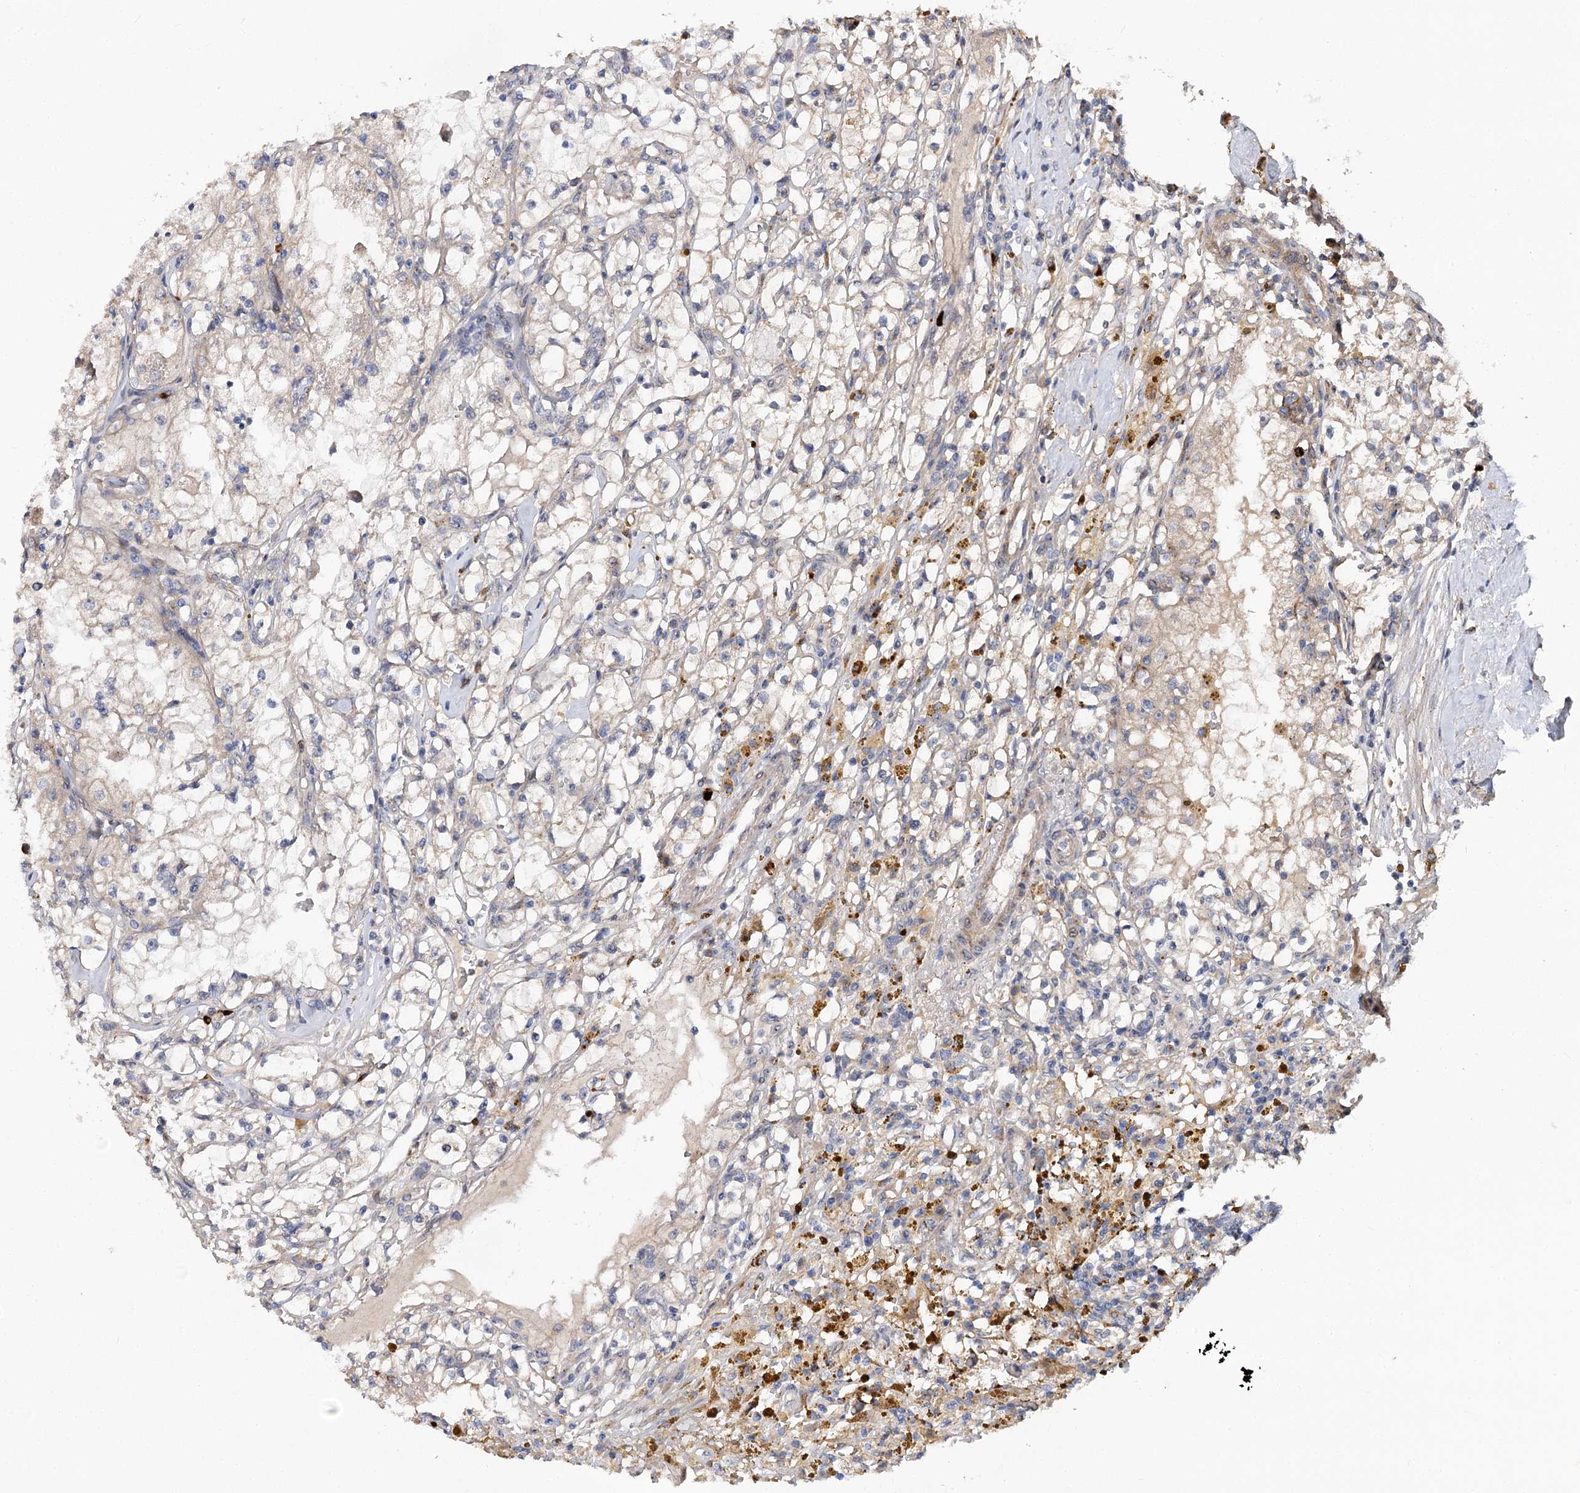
{"staining": {"intensity": "negative", "quantity": "none", "location": "none"}, "tissue": "renal cancer", "cell_type": "Tumor cells", "image_type": "cancer", "snomed": [{"axis": "morphology", "description": "Adenocarcinoma, NOS"}, {"axis": "topography", "description": "Kidney"}], "caption": "An IHC histopathology image of renal cancer is shown. There is no staining in tumor cells of renal cancer.", "gene": "MINDY3", "patient": {"sex": "male", "age": 56}}